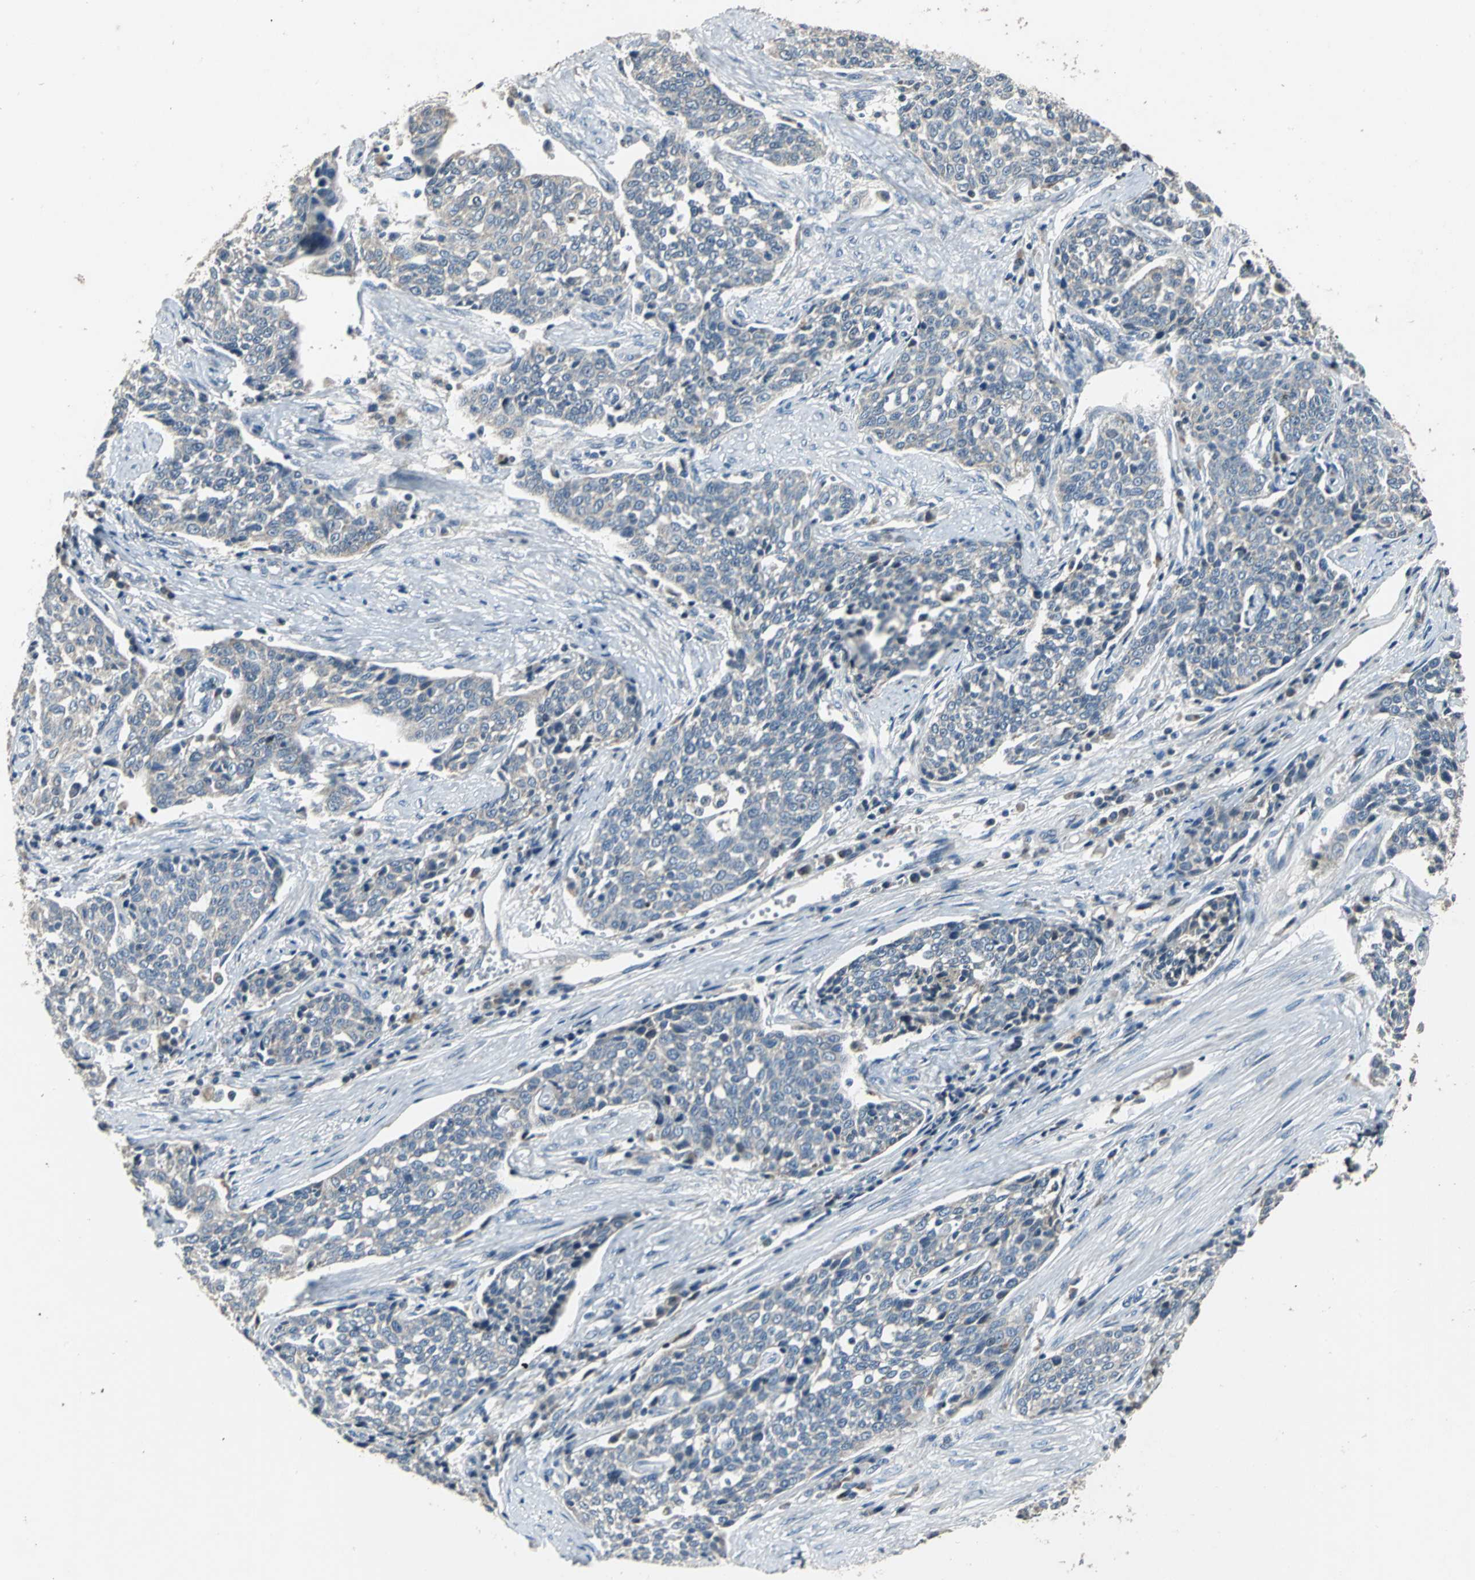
{"staining": {"intensity": "weak", "quantity": "25%-75%", "location": "cytoplasmic/membranous"}, "tissue": "cervical cancer", "cell_type": "Tumor cells", "image_type": "cancer", "snomed": [{"axis": "morphology", "description": "Squamous cell carcinoma, NOS"}, {"axis": "topography", "description": "Cervix"}], "caption": "This is an image of immunohistochemistry (IHC) staining of cervical squamous cell carcinoma, which shows weak positivity in the cytoplasmic/membranous of tumor cells.", "gene": "JADE3", "patient": {"sex": "female", "age": 34}}